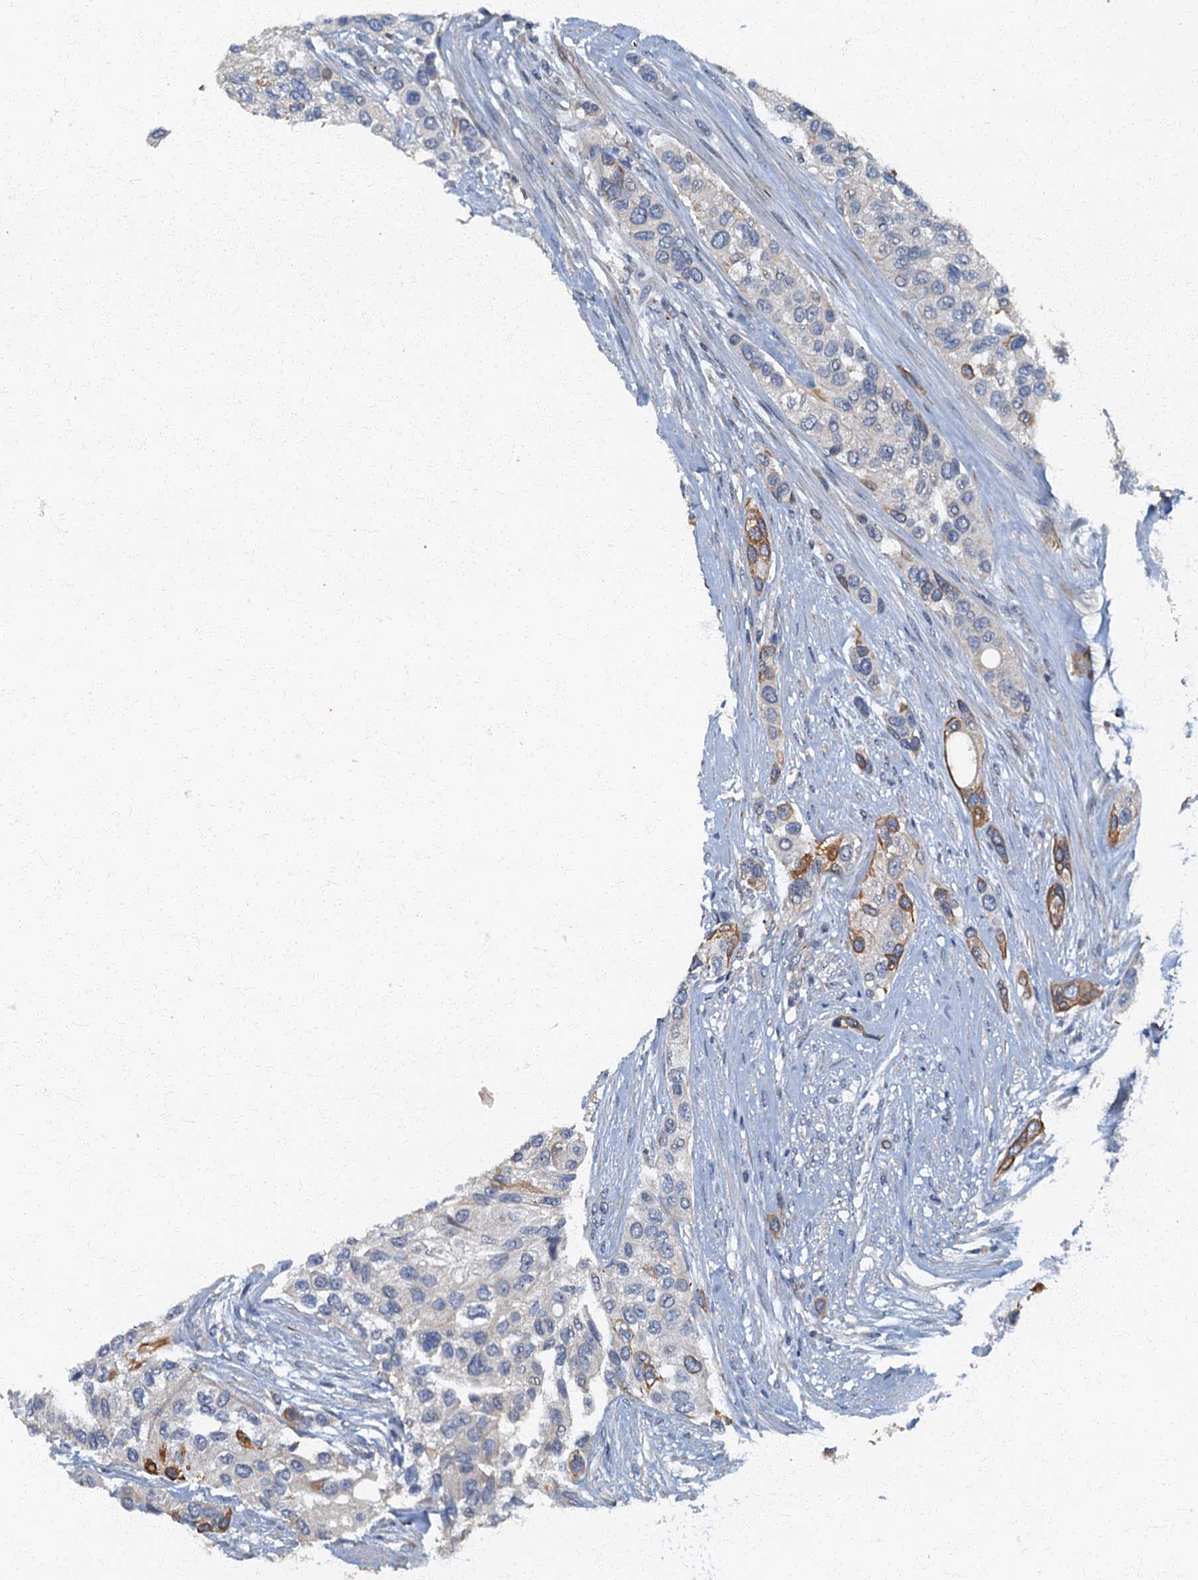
{"staining": {"intensity": "moderate", "quantity": "<25%", "location": "cytoplasmic/membranous"}, "tissue": "urothelial cancer", "cell_type": "Tumor cells", "image_type": "cancer", "snomed": [{"axis": "morphology", "description": "Normal tissue, NOS"}, {"axis": "morphology", "description": "Urothelial carcinoma, High grade"}, {"axis": "topography", "description": "Vascular tissue"}, {"axis": "topography", "description": "Urinary bladder"}], "caption": "Urothelial cancer stained with IHC exhibits moderate cytoplasmic/membranous staining in approximately <25% of tumor cells.", "gene": "ARL11", "patient": {"sex": "female", "age": 56}}